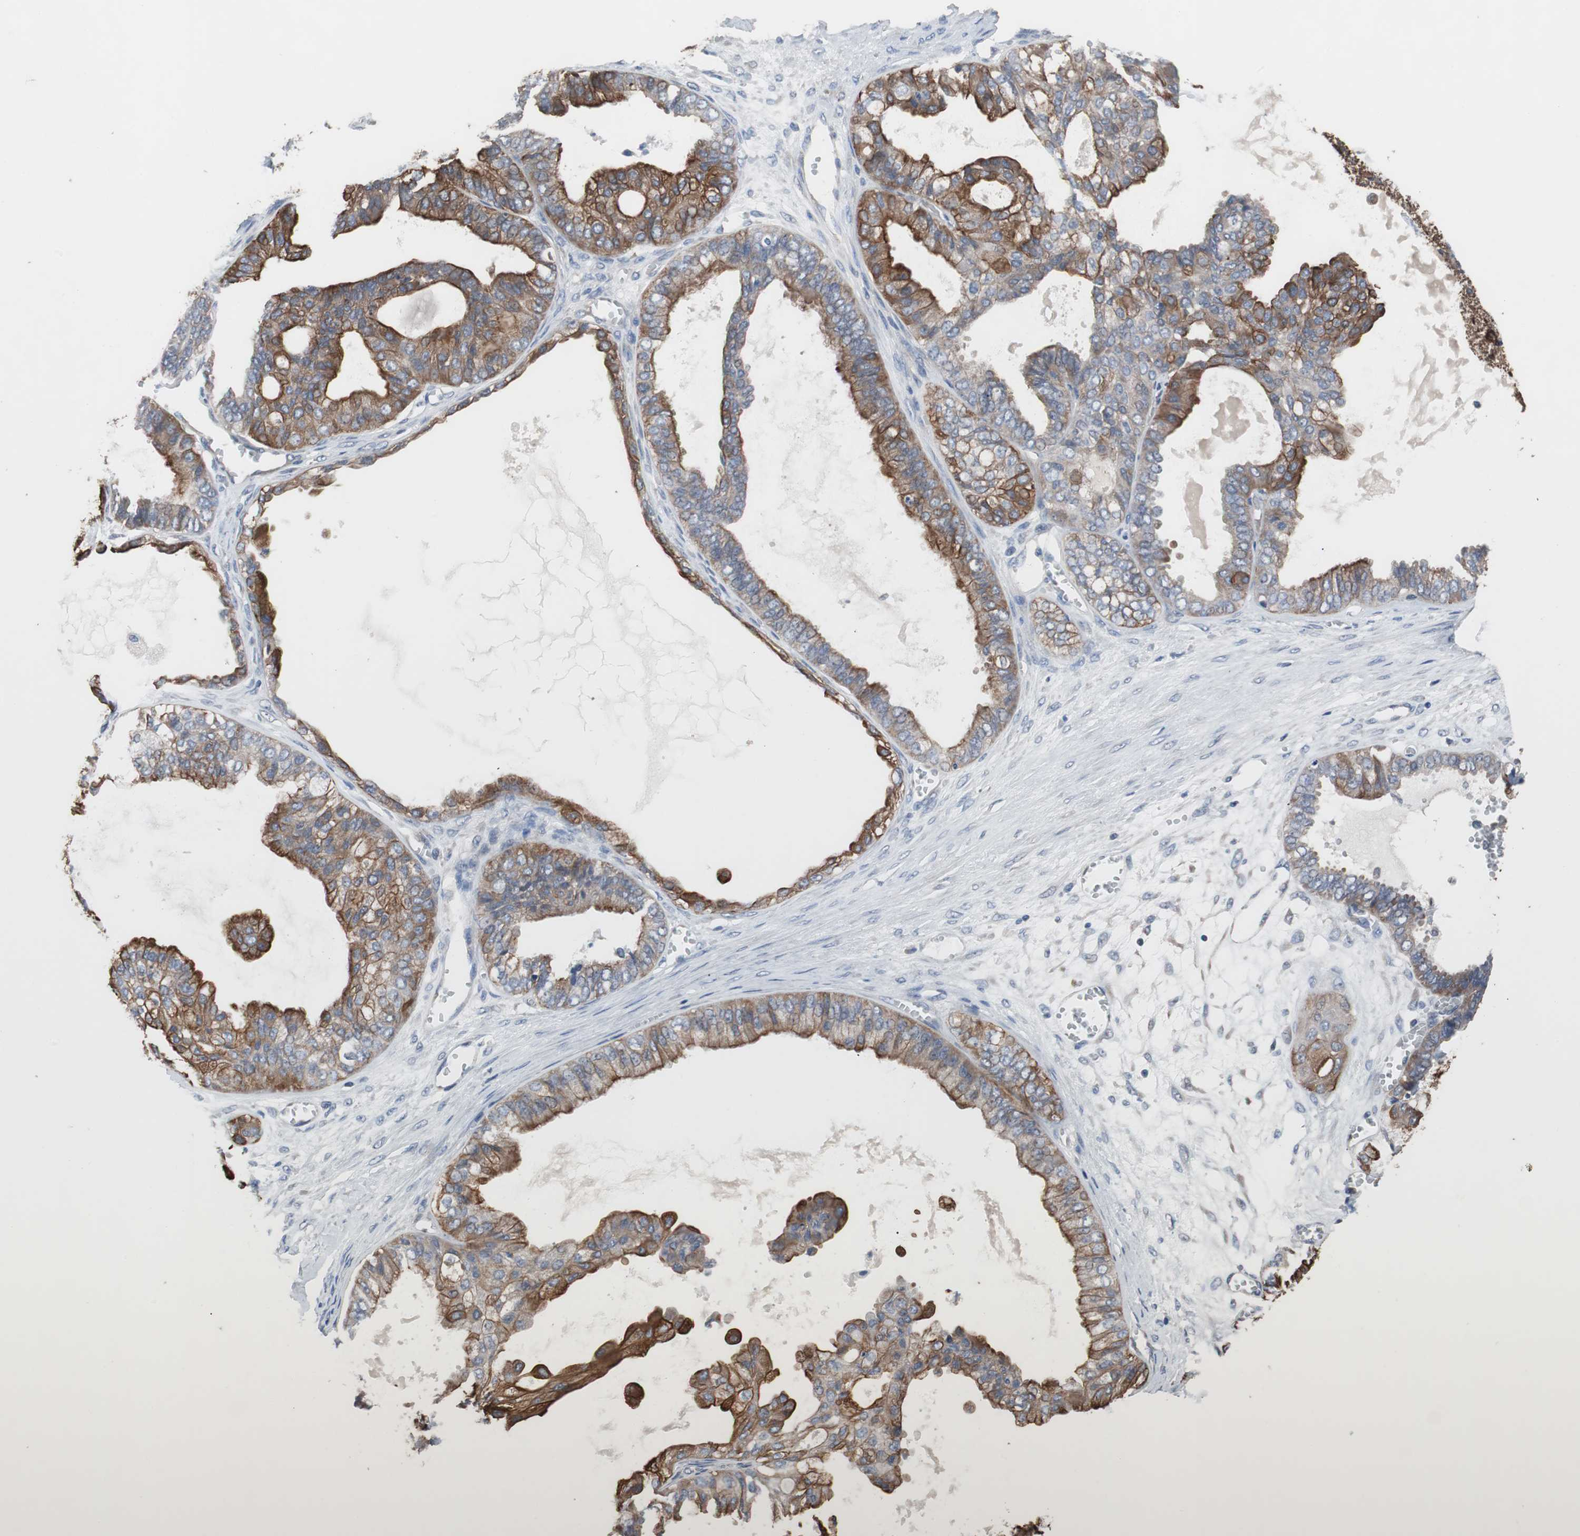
{"staining": {"intensity": "strong", "quantity": ">75%", "location": "cytoplasmic/membranous"}, "tissue": "ovarian cancer", "cell_type": "Tumor cells", "image_type": "cancer", "snomed": [{"axis": "morphology", "description": "Carcinoma, NOS"}, {"axis": "morphology", "description": "Carcinoma, endometroid"}, {"axis": "topography", "description": "Ovary"}], "caption": "Strong cytoplasmic/membranous staining for a protein is seen in about >75% of tumor cells of ovarian carcinoma using immunohistochemistry (IHC).", "gene": "USP10", "patient": {"sex": "female", "age": 50}}